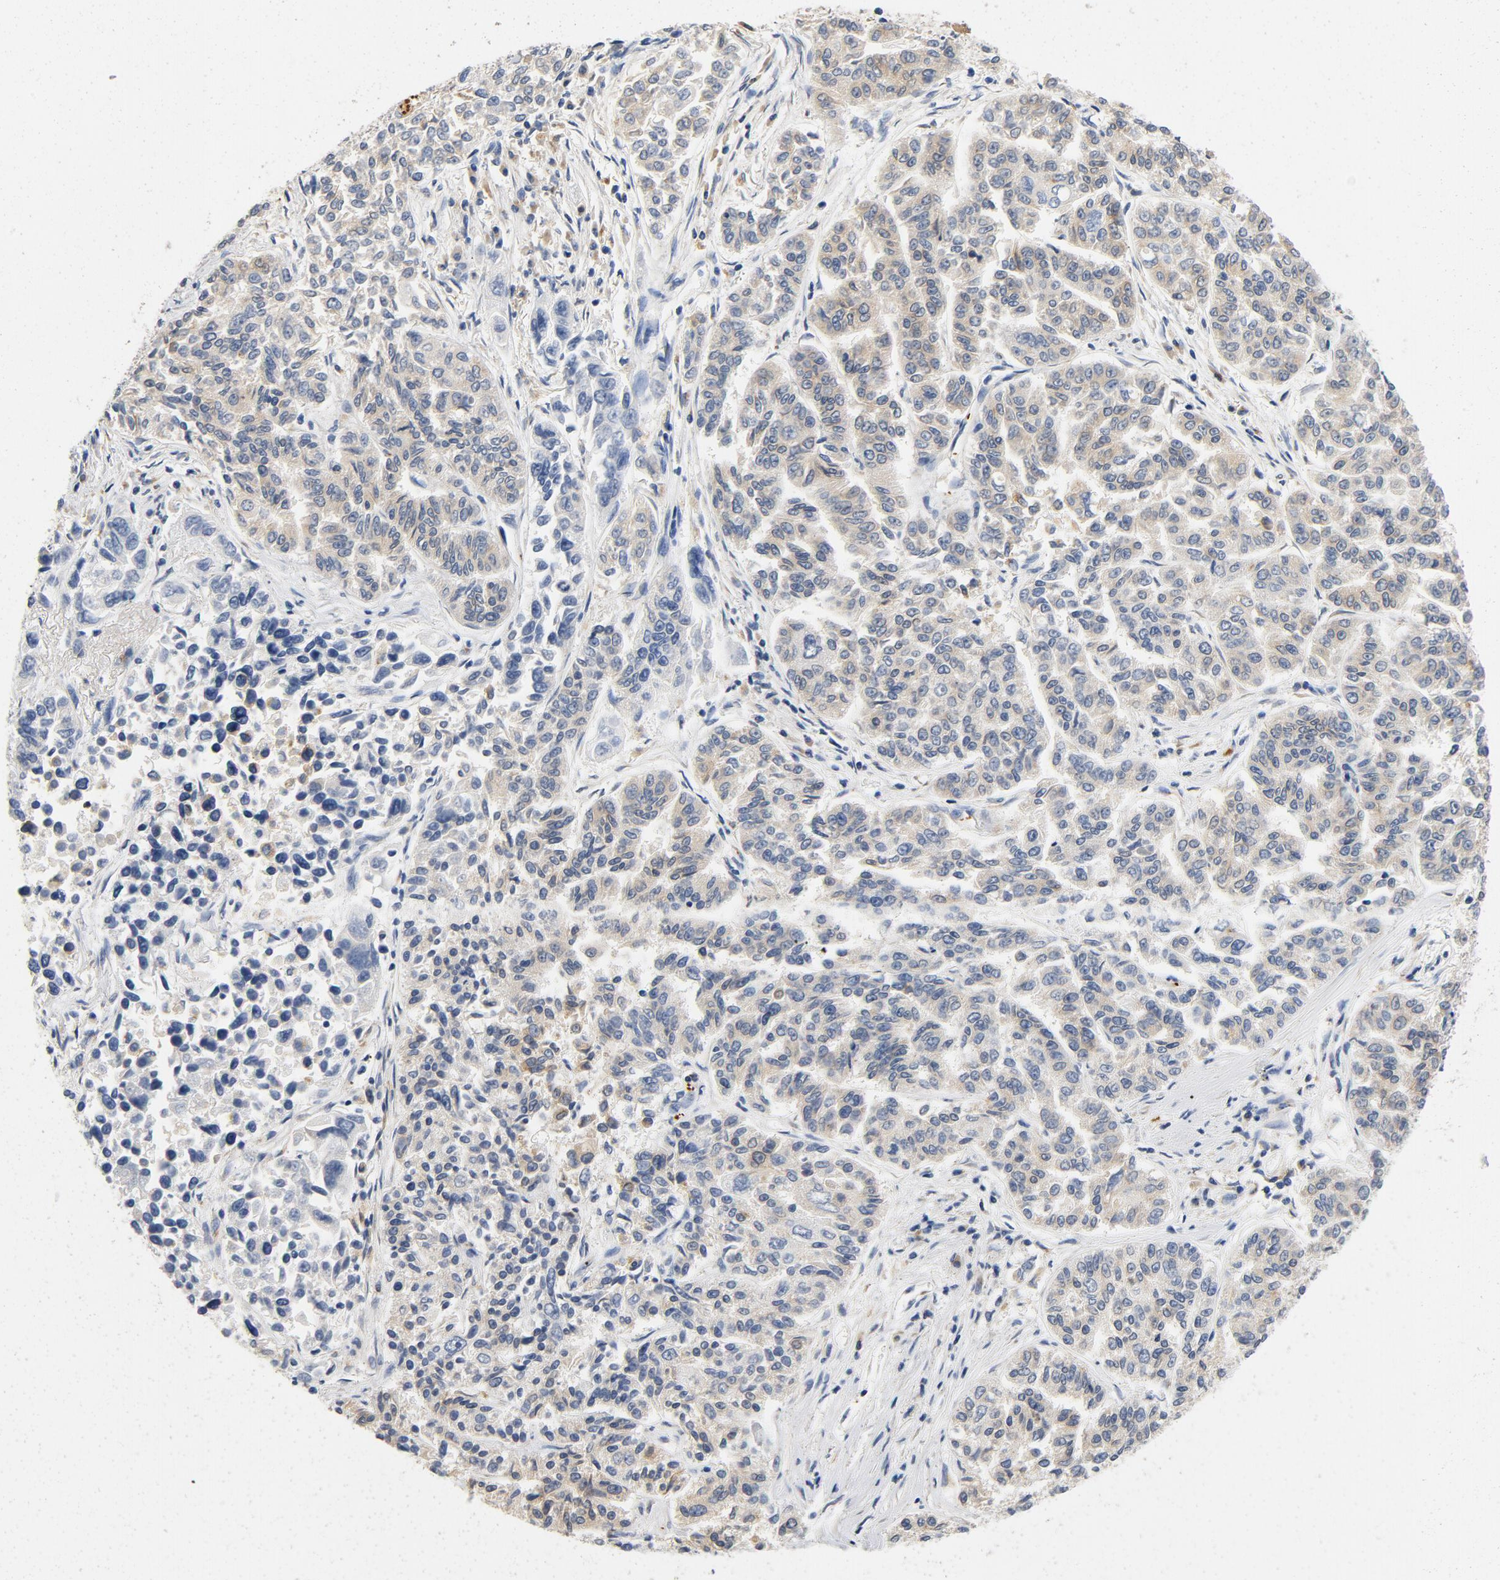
{"staining": {"intensity": "negative", "quantity": "none", "location": "none"}, "tissue": "lung cancer", "cell_type": "Tumor cells", "image_type": "cancer", "snomed": [{"axis": "morphology", "description": "Adenocarcinoma, NOS"}, {"axis": "topography", "description": "Lung"}], "caption": "Tumor cells are negative for protein expression in human adenocarcinoma (lung). Nuclei are stained in blue.", "gene": "LMAN2", "patient": {"sex": "male", "age": 84}}